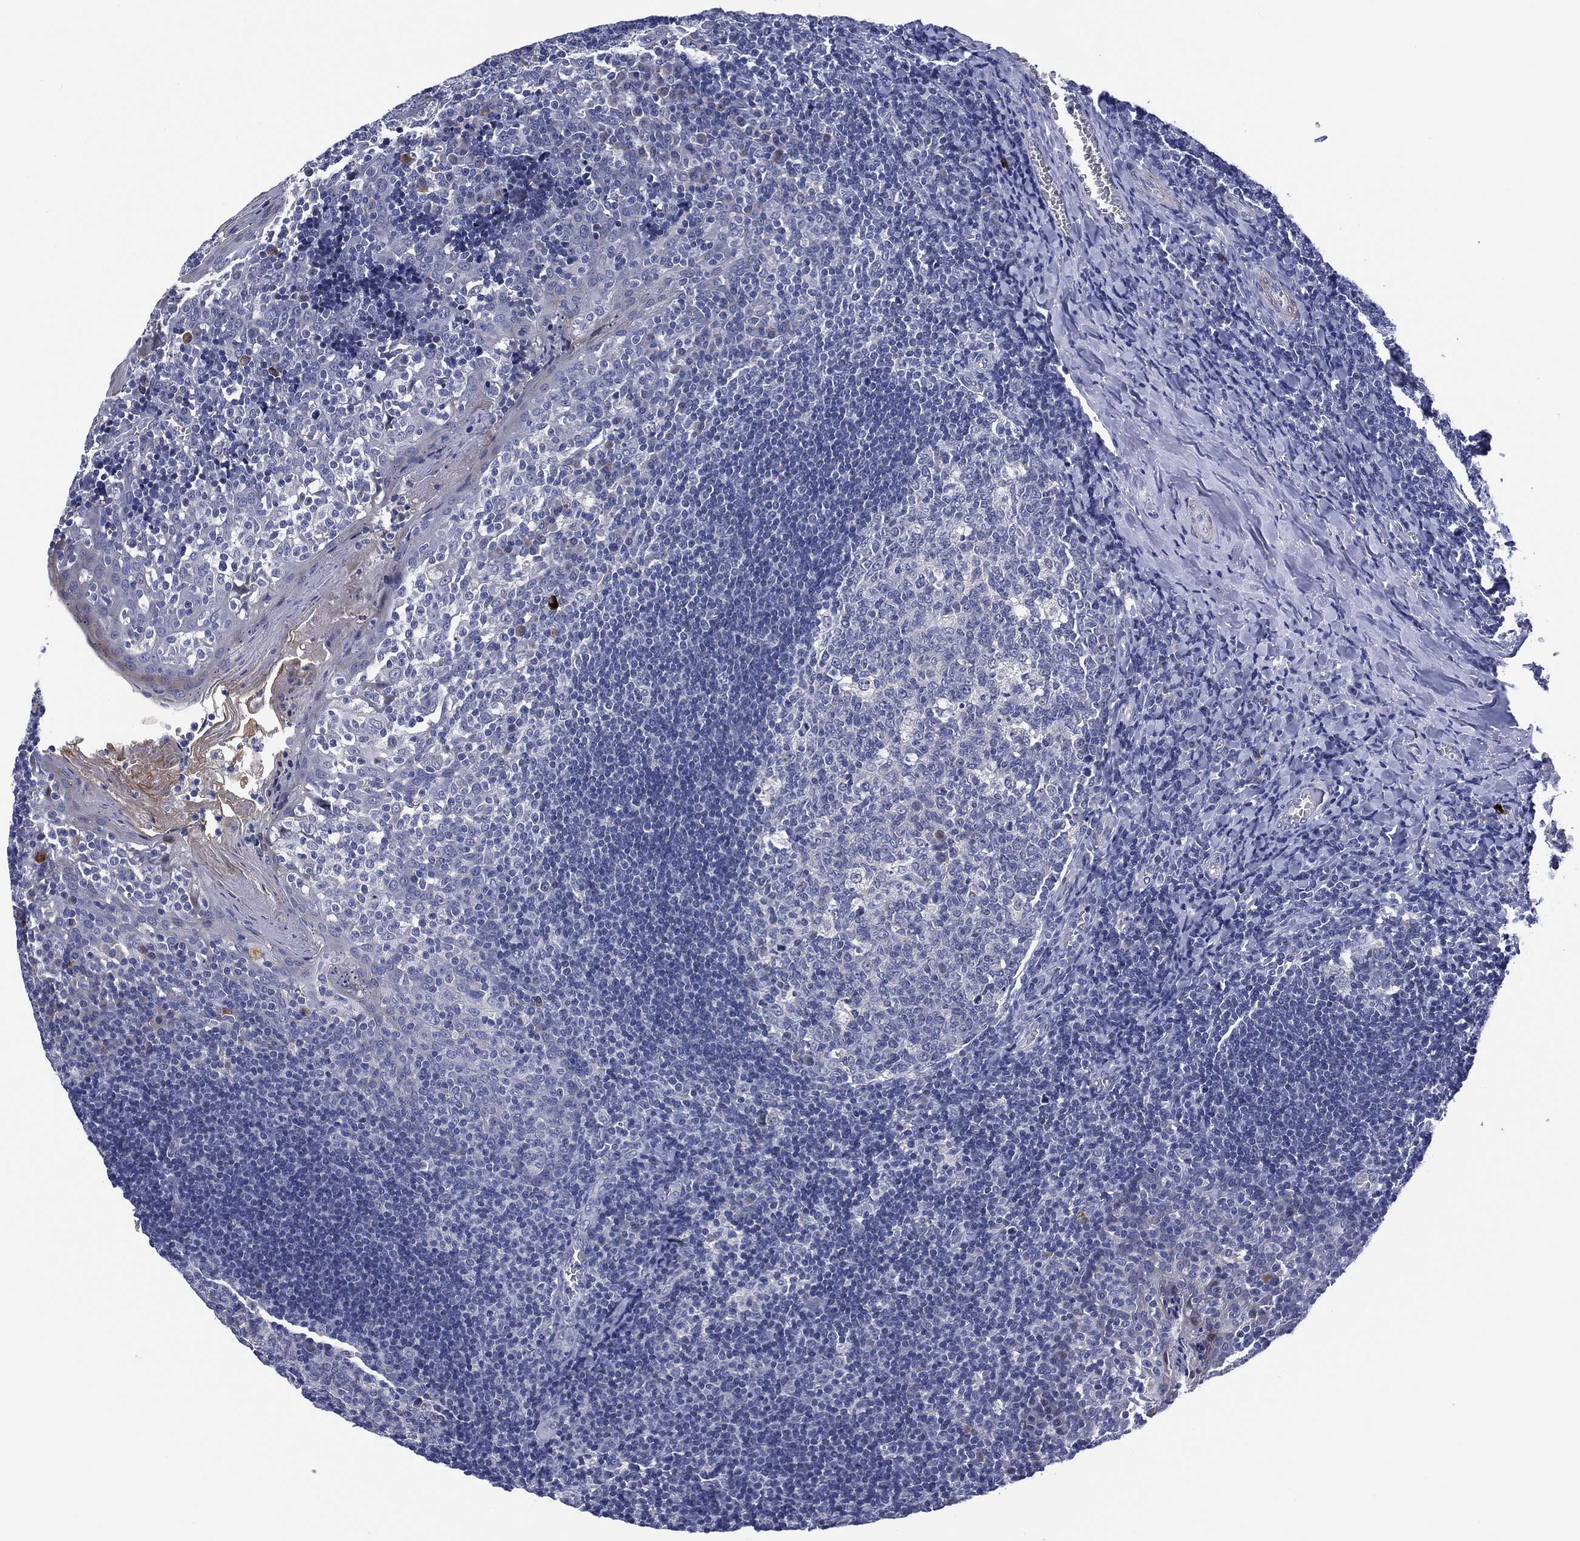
{"staining": {"intensity": "negative", "quantity": "none", "location": "none"}, "tissue": "tonsil", "cell_type": "Germinal center cells", "image_type": "normal", "snomed": [{"axis": "morphology", "description": "Normal tissue, NOS"}, {"axis": "topography", "description": "Tonsil"}], "caption": "Immunohistochemistry micrograph of normal human tonsil stained for a protein (brown), which exhibits no positivity in germinal center cells.", "gene": "CLIP3", "patient": {"sex": "female", "age": 13}}